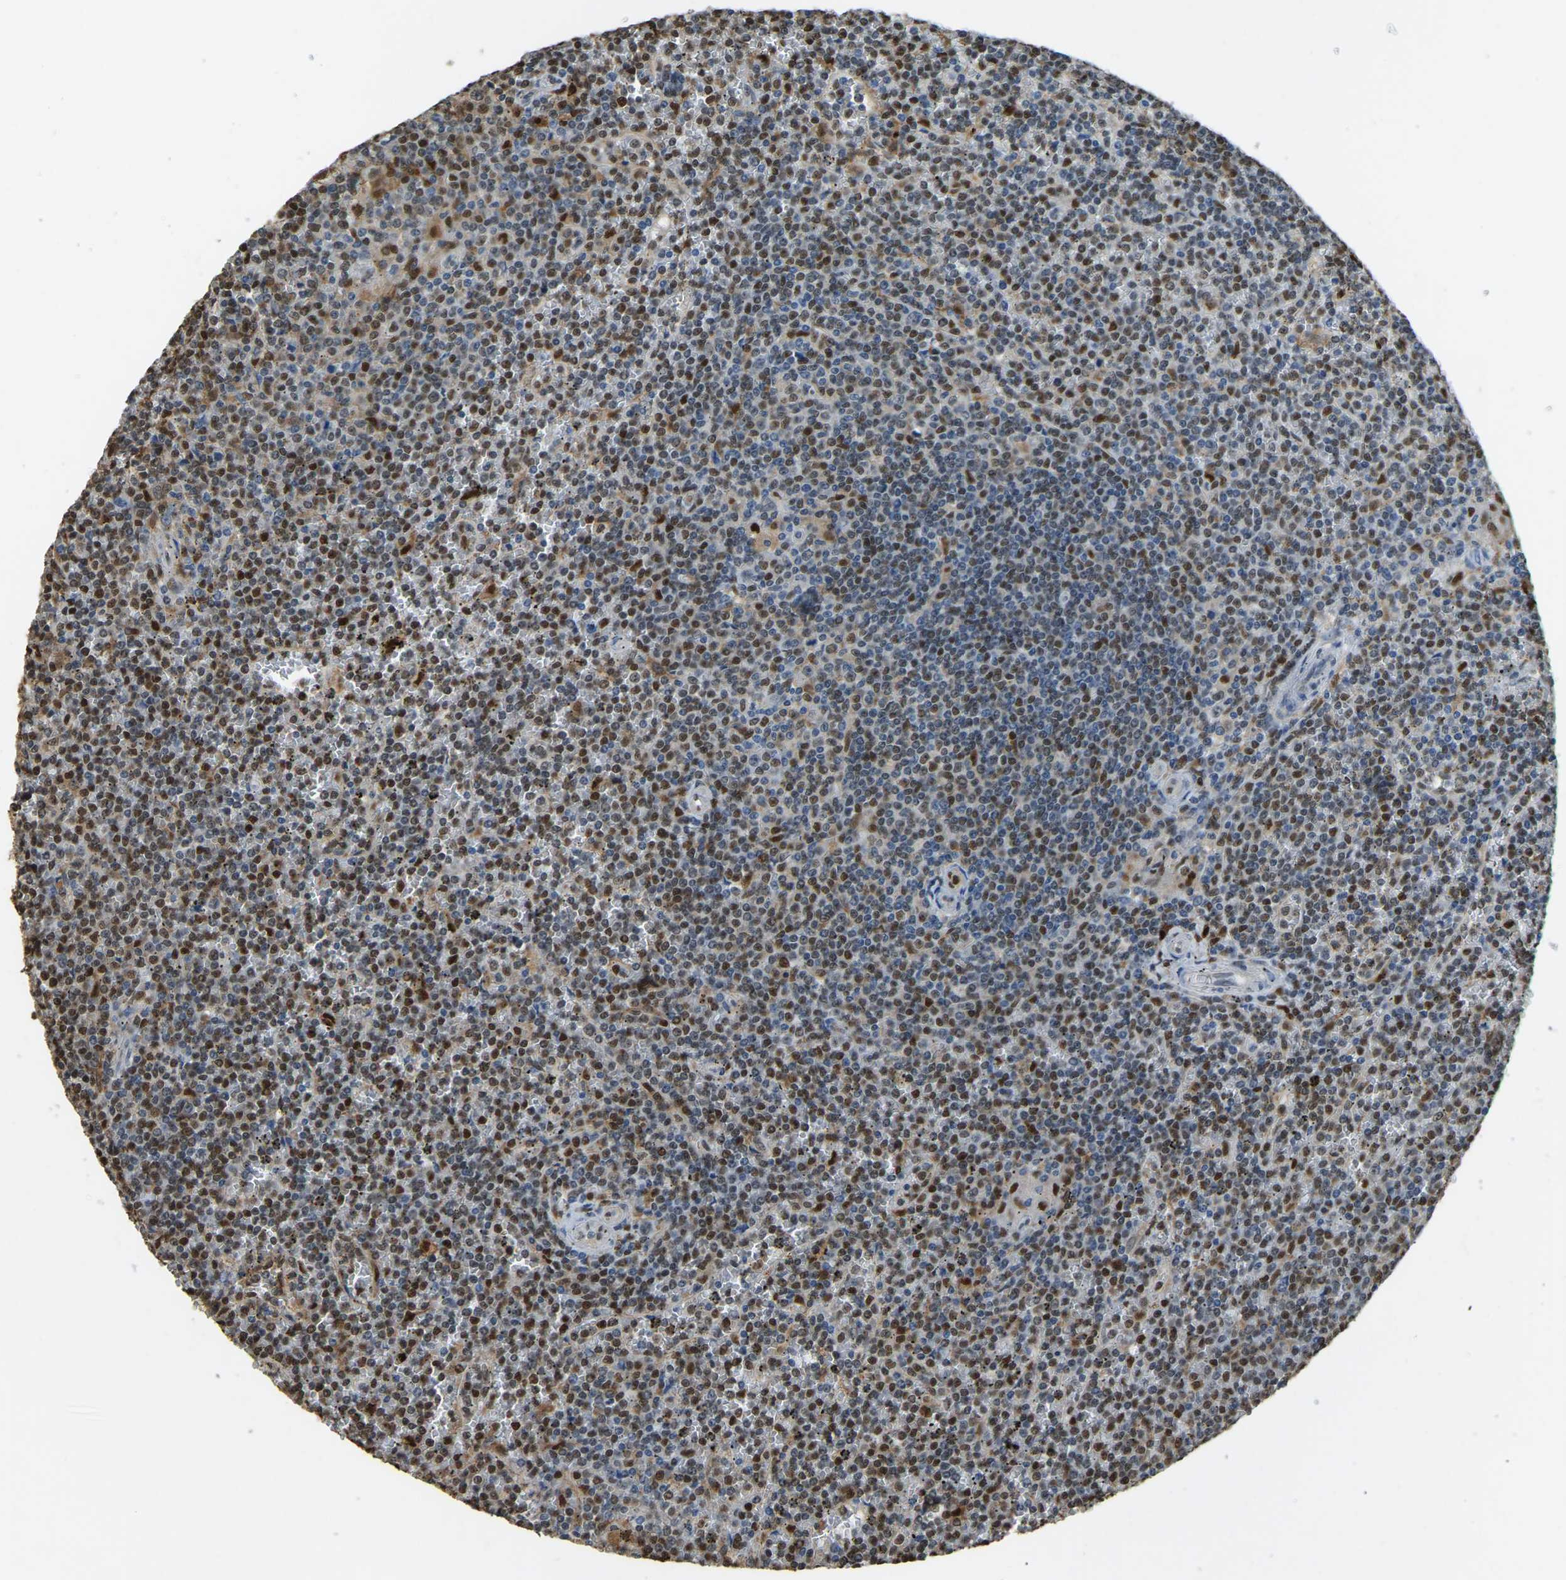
{"staining": {"intensity": "strong", "quantity": "25%-75%", "location": "cytoplasmic/membranous,nuclear"}, "tissue": "lymphoma", "cell_type": "Tumor cells", "image_type": "cancer", "snomed": [{"axis": "morphology", "description": "Malignant lymphoma, non-Hodgkin's type, Low grade"}, {"axis": "topography", "description": "Spleen"}], "caption": "Malignant lymphoma, non-Hodgkin's type (low-grade) was stained to show a protein in brown. There is high levels of strong cytoplasmic/membranous and nuclear expression in approximately 25%-75% of tumor cells.", "gene": "NANS", "patient": {"sex": "female", "age": 19}}